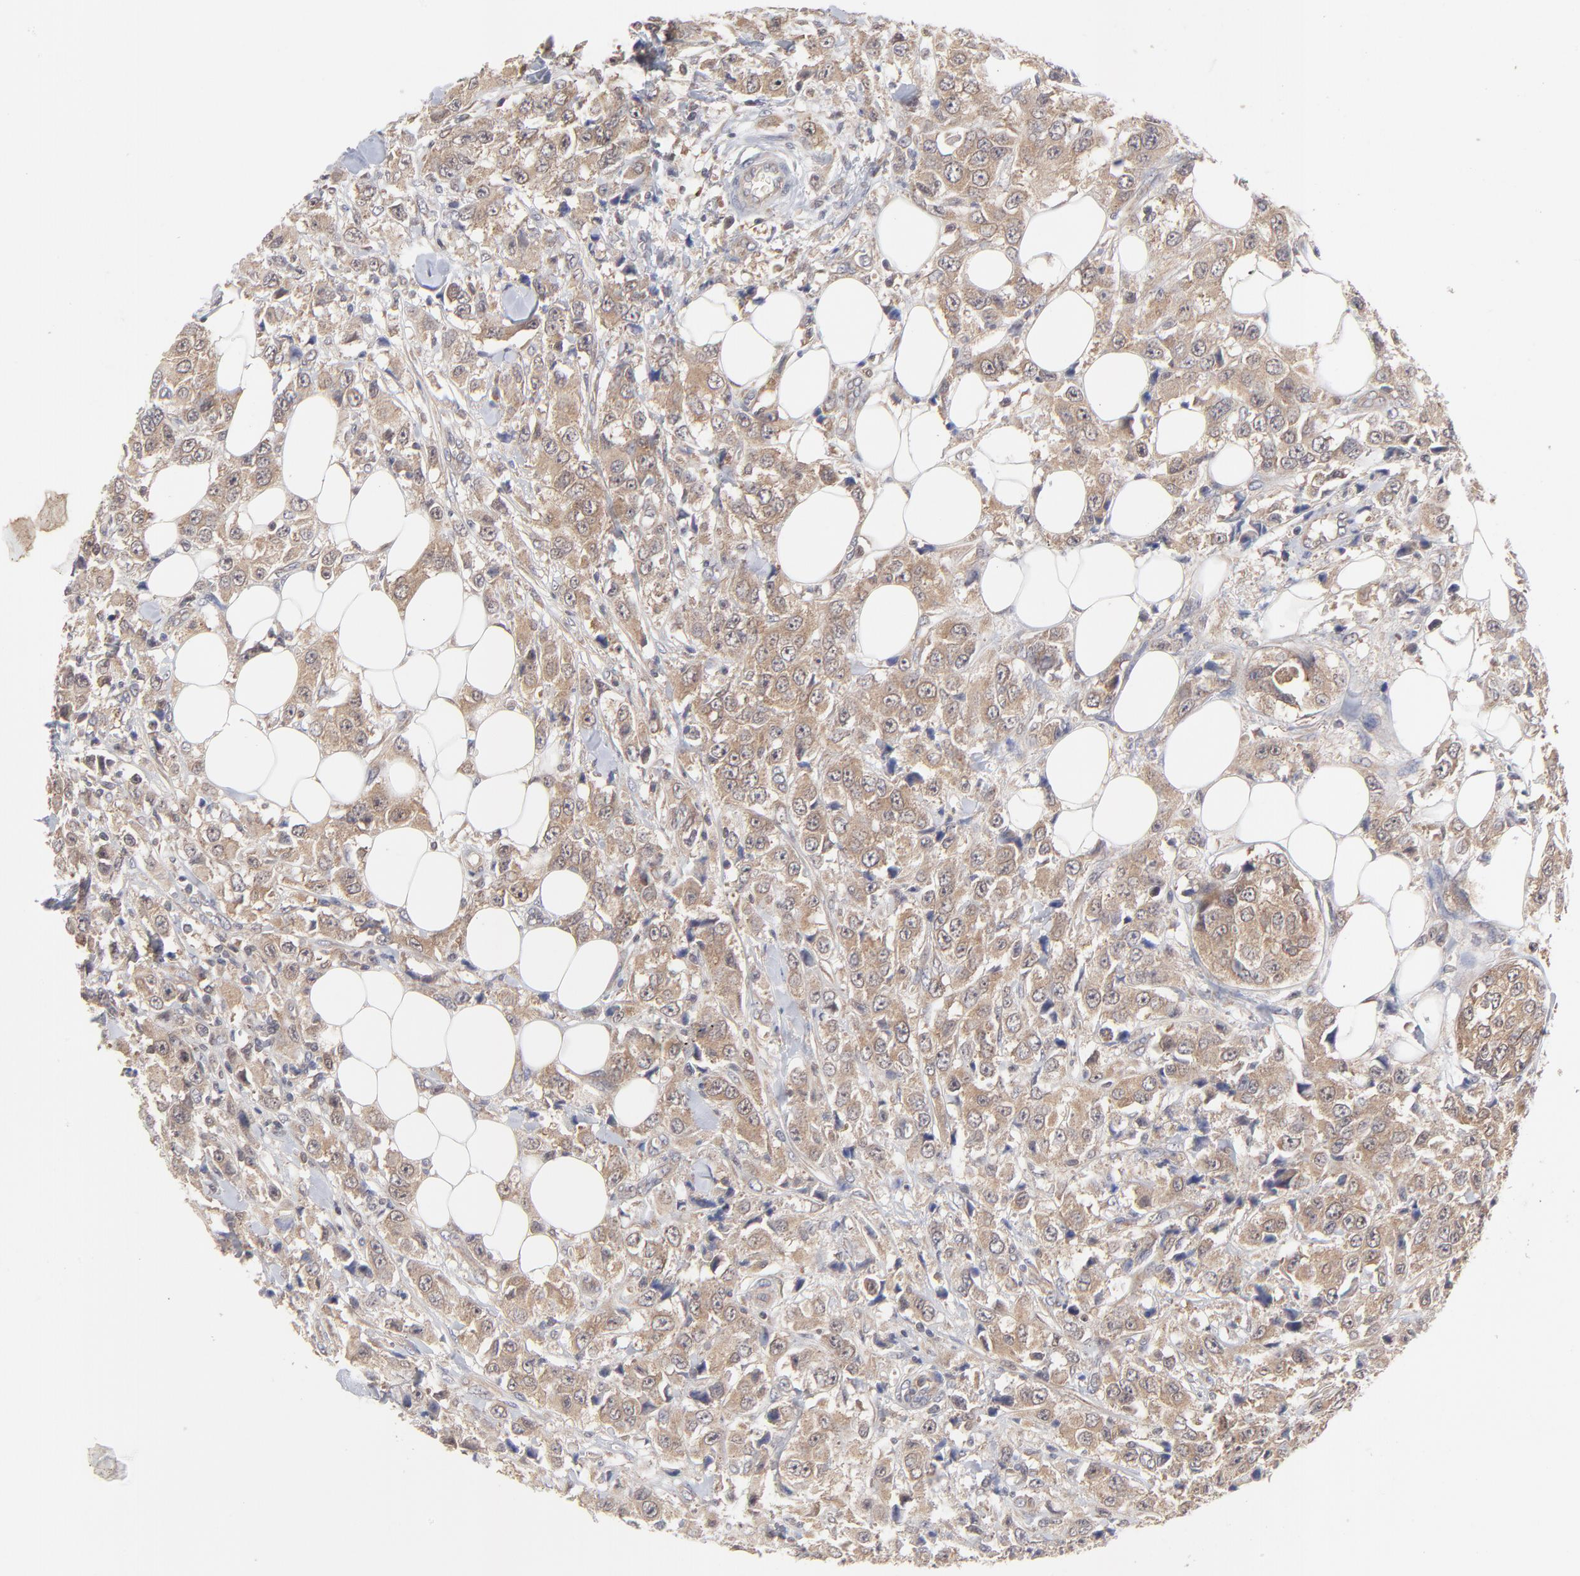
{"staining": {"intensity": "weak", "quantity": ">75%", "location": "cytoplasmic/membranous"}, "tissue": "breast cancer", "cell_type": "Tumor cells", "image_type": "cancer", "snomed": [{"axis": "morphology", "description": "Duct carcinoma"}, {"axis": "topography", "description": "Breast"}], "caption": "The immunohistochemical stain shows weak cytoplasmic/membranous positivity in tumor cells of breast cancer (invasive ductal carcinoma) tissue.", "gene": "PCMT1", "patient": {"sex": "female", "age": 58}}